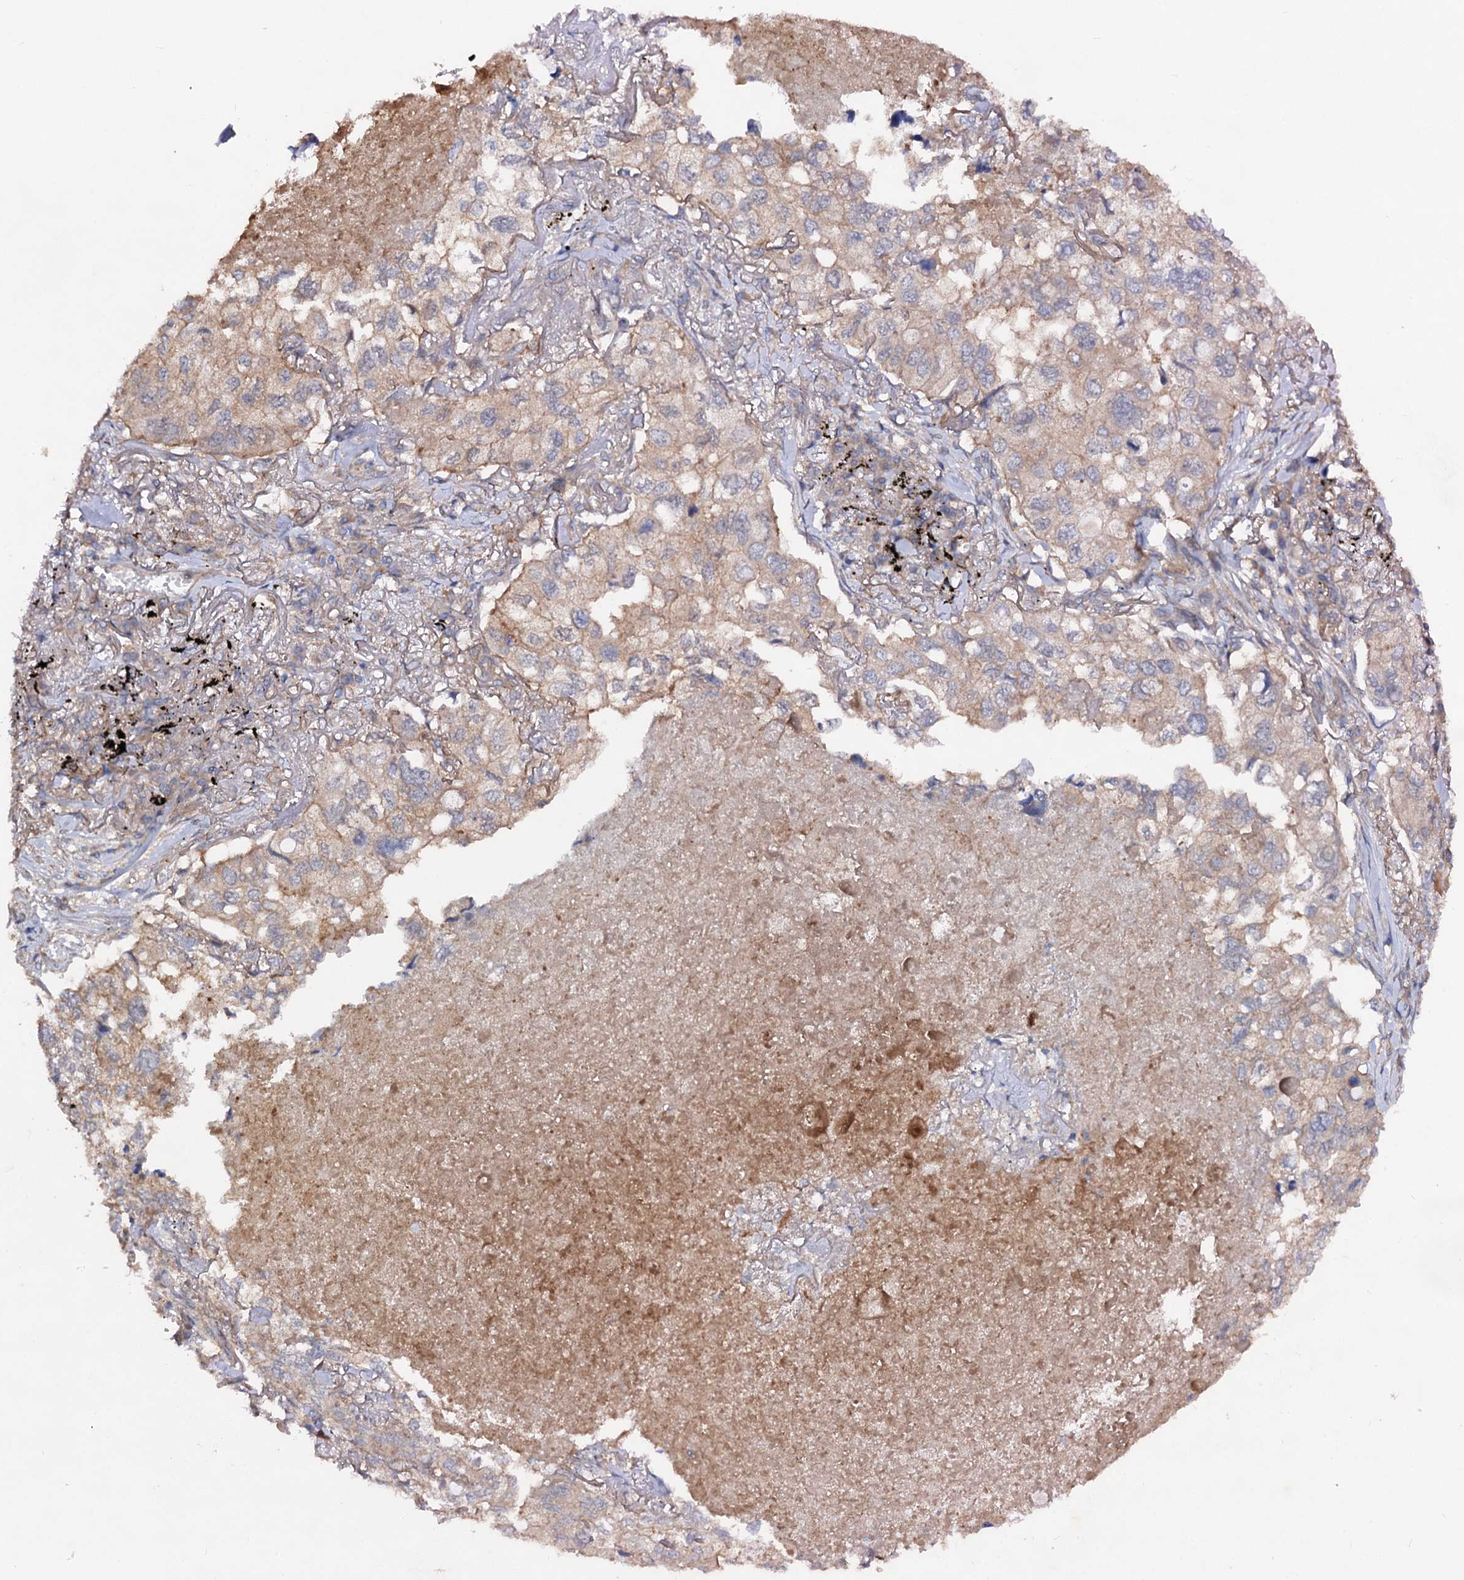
{"staining": {"intensity": "weak", "quantity": "<25%", "location": "cytoplasmic/membranous"}, "tissue": "lung cancer", "cell_type": "Tumor cells", "image_type": "cancer", "snomed": [{"axis": "morphology", "description": "Adenocarcinoma, NOS"}, {"axis": "topography", "description": "Lung"}], "caption": "Tumor cells are negative for protein expression in human adenocarcinoma (lung).", "gene": "VPS29", "patient": {"sex": "male", "age": 65}}